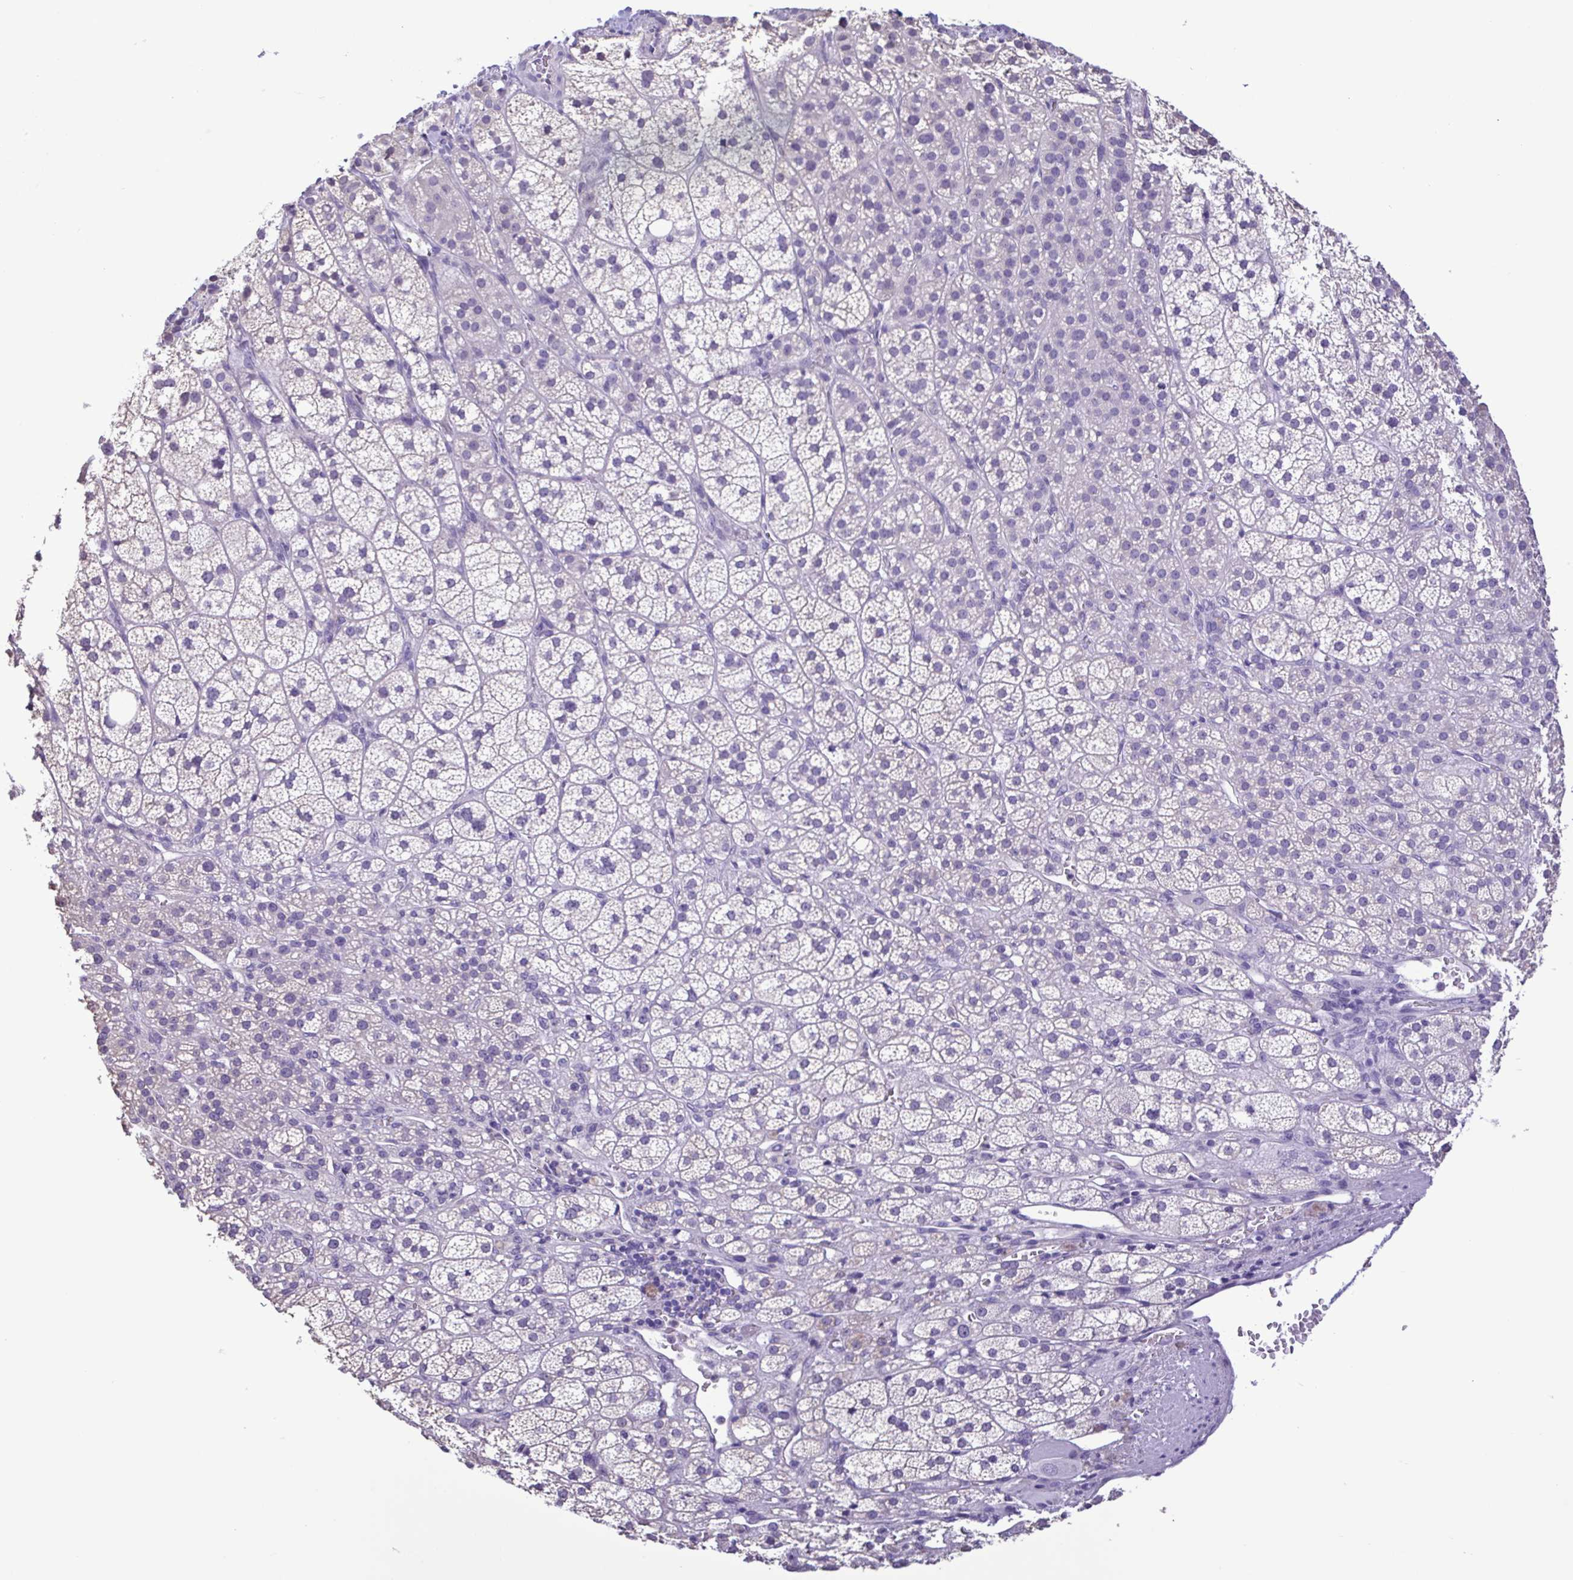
{"staining": {"intensity": "negative", "quantity": "none", "location": "none"}, "tissue": "adrenal gland", "cell_type": "Glandular cells", "image_type": "normal", "snomed": [{"axis": "morphology", "description": "Normal tissue, NOS"}, {"axis": "topography", "description": "Adrenal gland"}], "caption": "Normal adrenal gland was stained to show a protein in brown. There is no significant expression in glandular cells. The staining was performed using DAB (3,3'-diaminobenzidine) to visualize the protein expression in brown, while the nuclei were stained in blue with hematoxylin (Magnification: 20x).", "gene": "CBY2", "patient": {"sex": "female", "age": 60}}